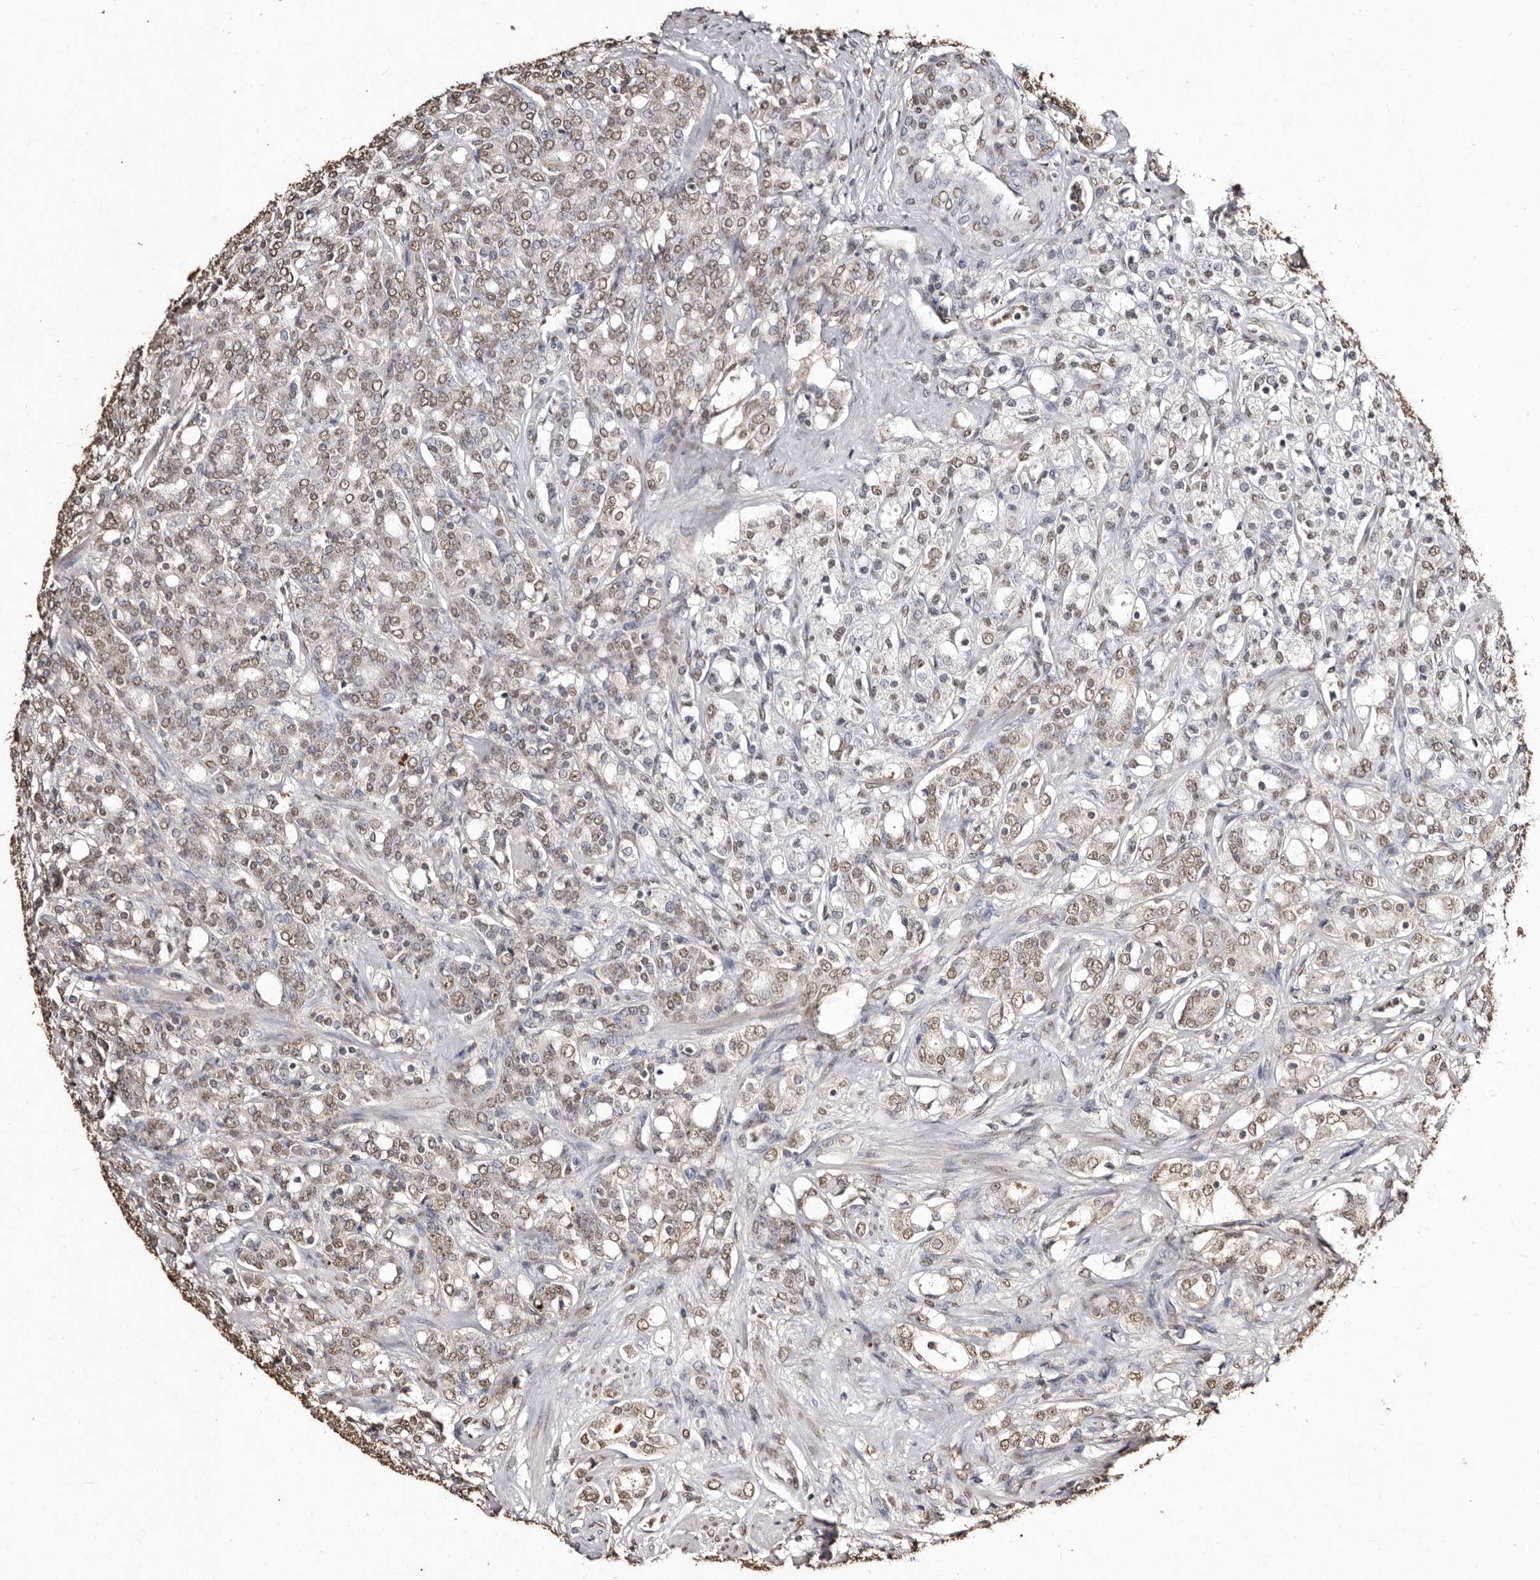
{"staining": {"intensity": "moderate", "quantity": ">75%", "location": "nuclear"}, "tissue": "prostate cancer", "cell_type": "Tumor cells", "image_type": "cancer", "snomed": [{"axis": "morphology", "description": "Adenocarcinoma, High grade"}, {"axis": "topography", "description": "Prostate"}], "caption": "IHC staining of adenocarcinoma (high-grade) (prostate), which demonstrates medium levels of moderate nuclear expression in approximately >75% of tumor cells indicating moderate nuclear protein staining. The staining was performed using DAB (brown) for protein detection and nuclei were counterstained in hematoxylin (blue).", "gene": "ERBB4", "patient": {"sex": "male", "age": 62}}